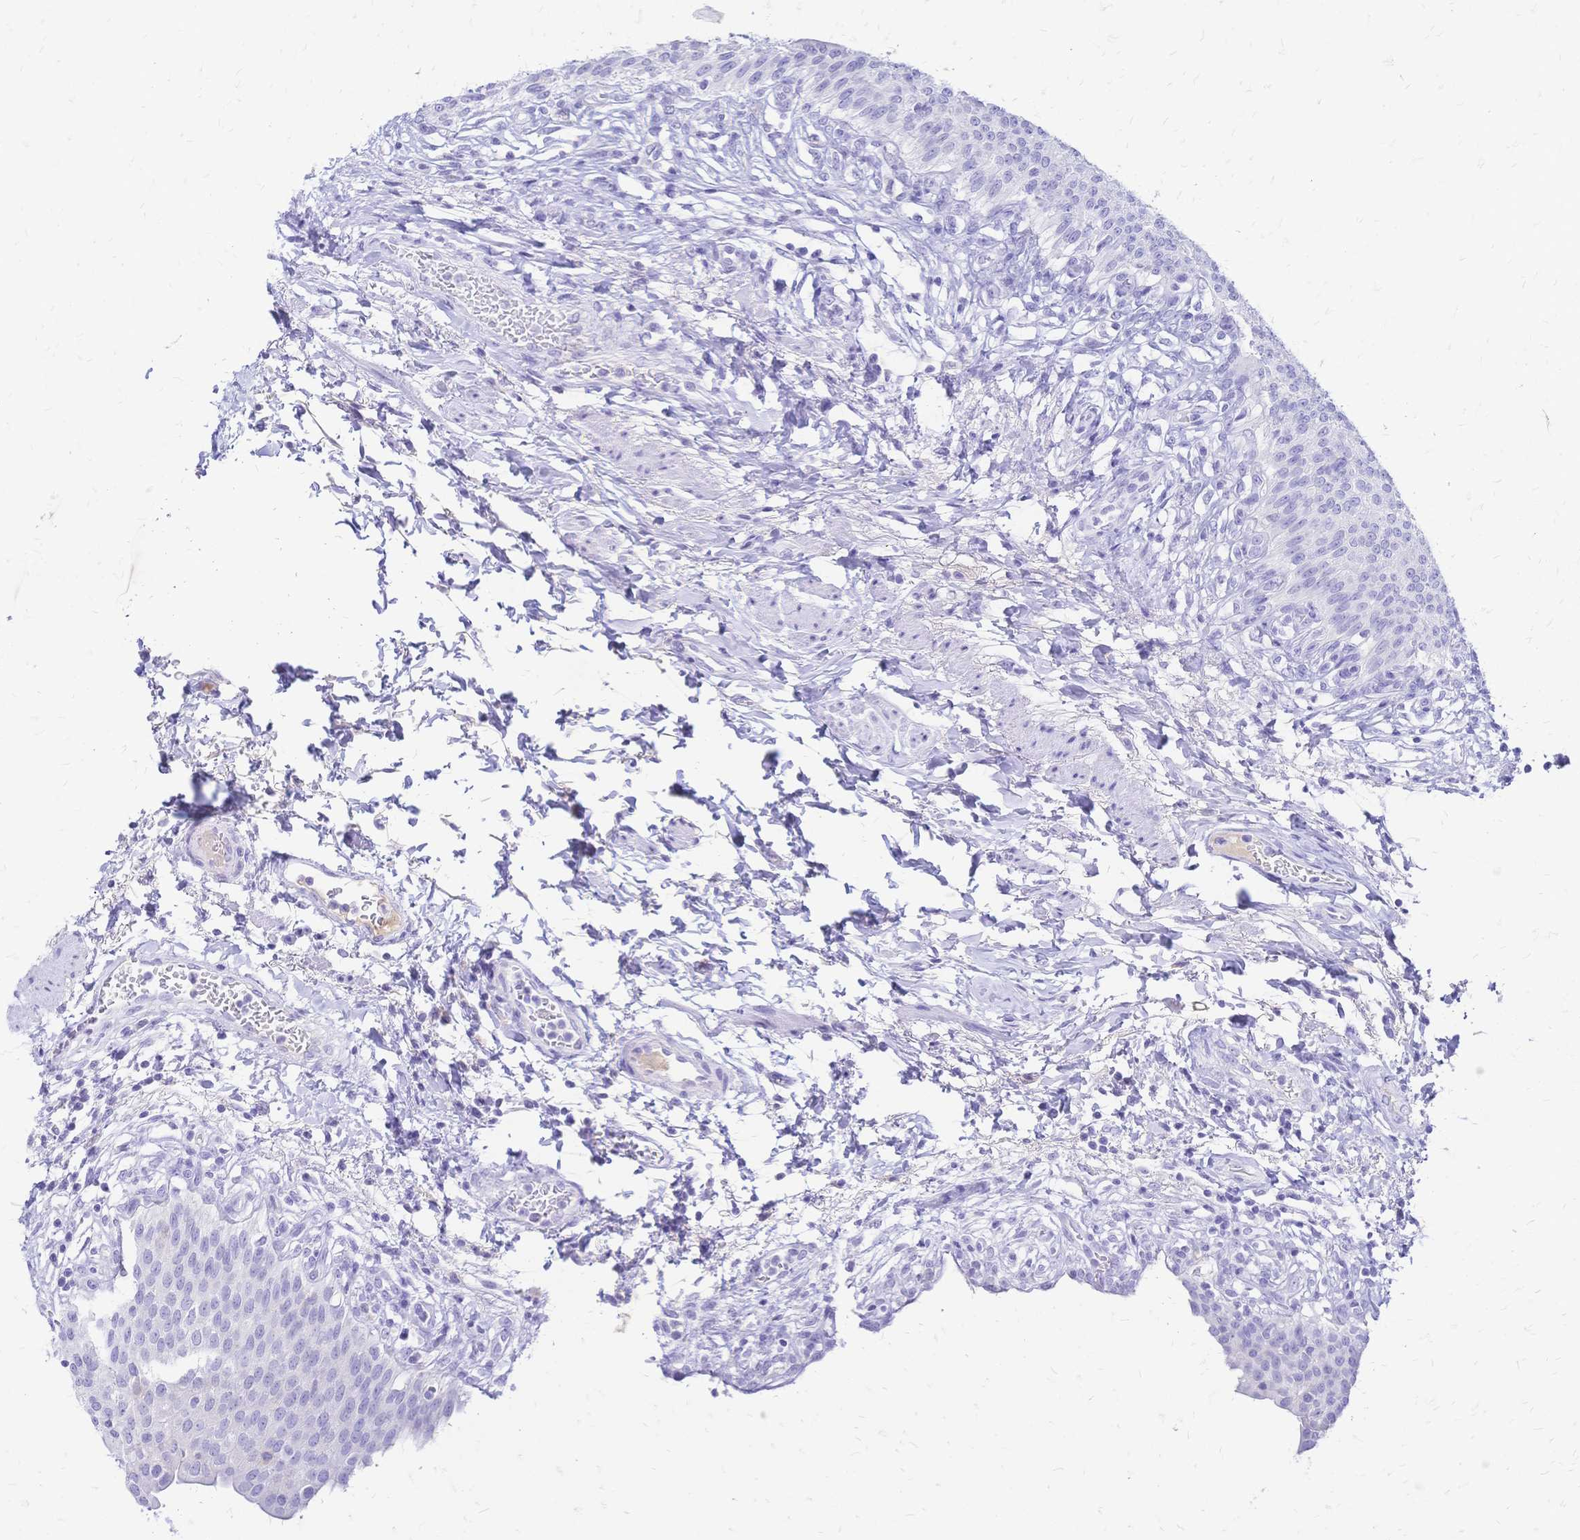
{"staining": {"intensity": "negative", "quantity": "none", "location": "none"}, "tissue": "urinary bladder", "cell_type": "Urothelial cells", "image_type": "normal", "snomed": [{"axis": "morphology", "description": "Normal tissue, NOS"}, {"axis": "topography", "description": "Urinary bladder"}, {"axis": "topography", "description": "Peripheral nerve tissue"}], "caption": "IHC of normal urinary bladder demonstrates no positivity in urothelial cells.", "gene": "FA2H", "patient": {"sex": "female", "age": 60}}